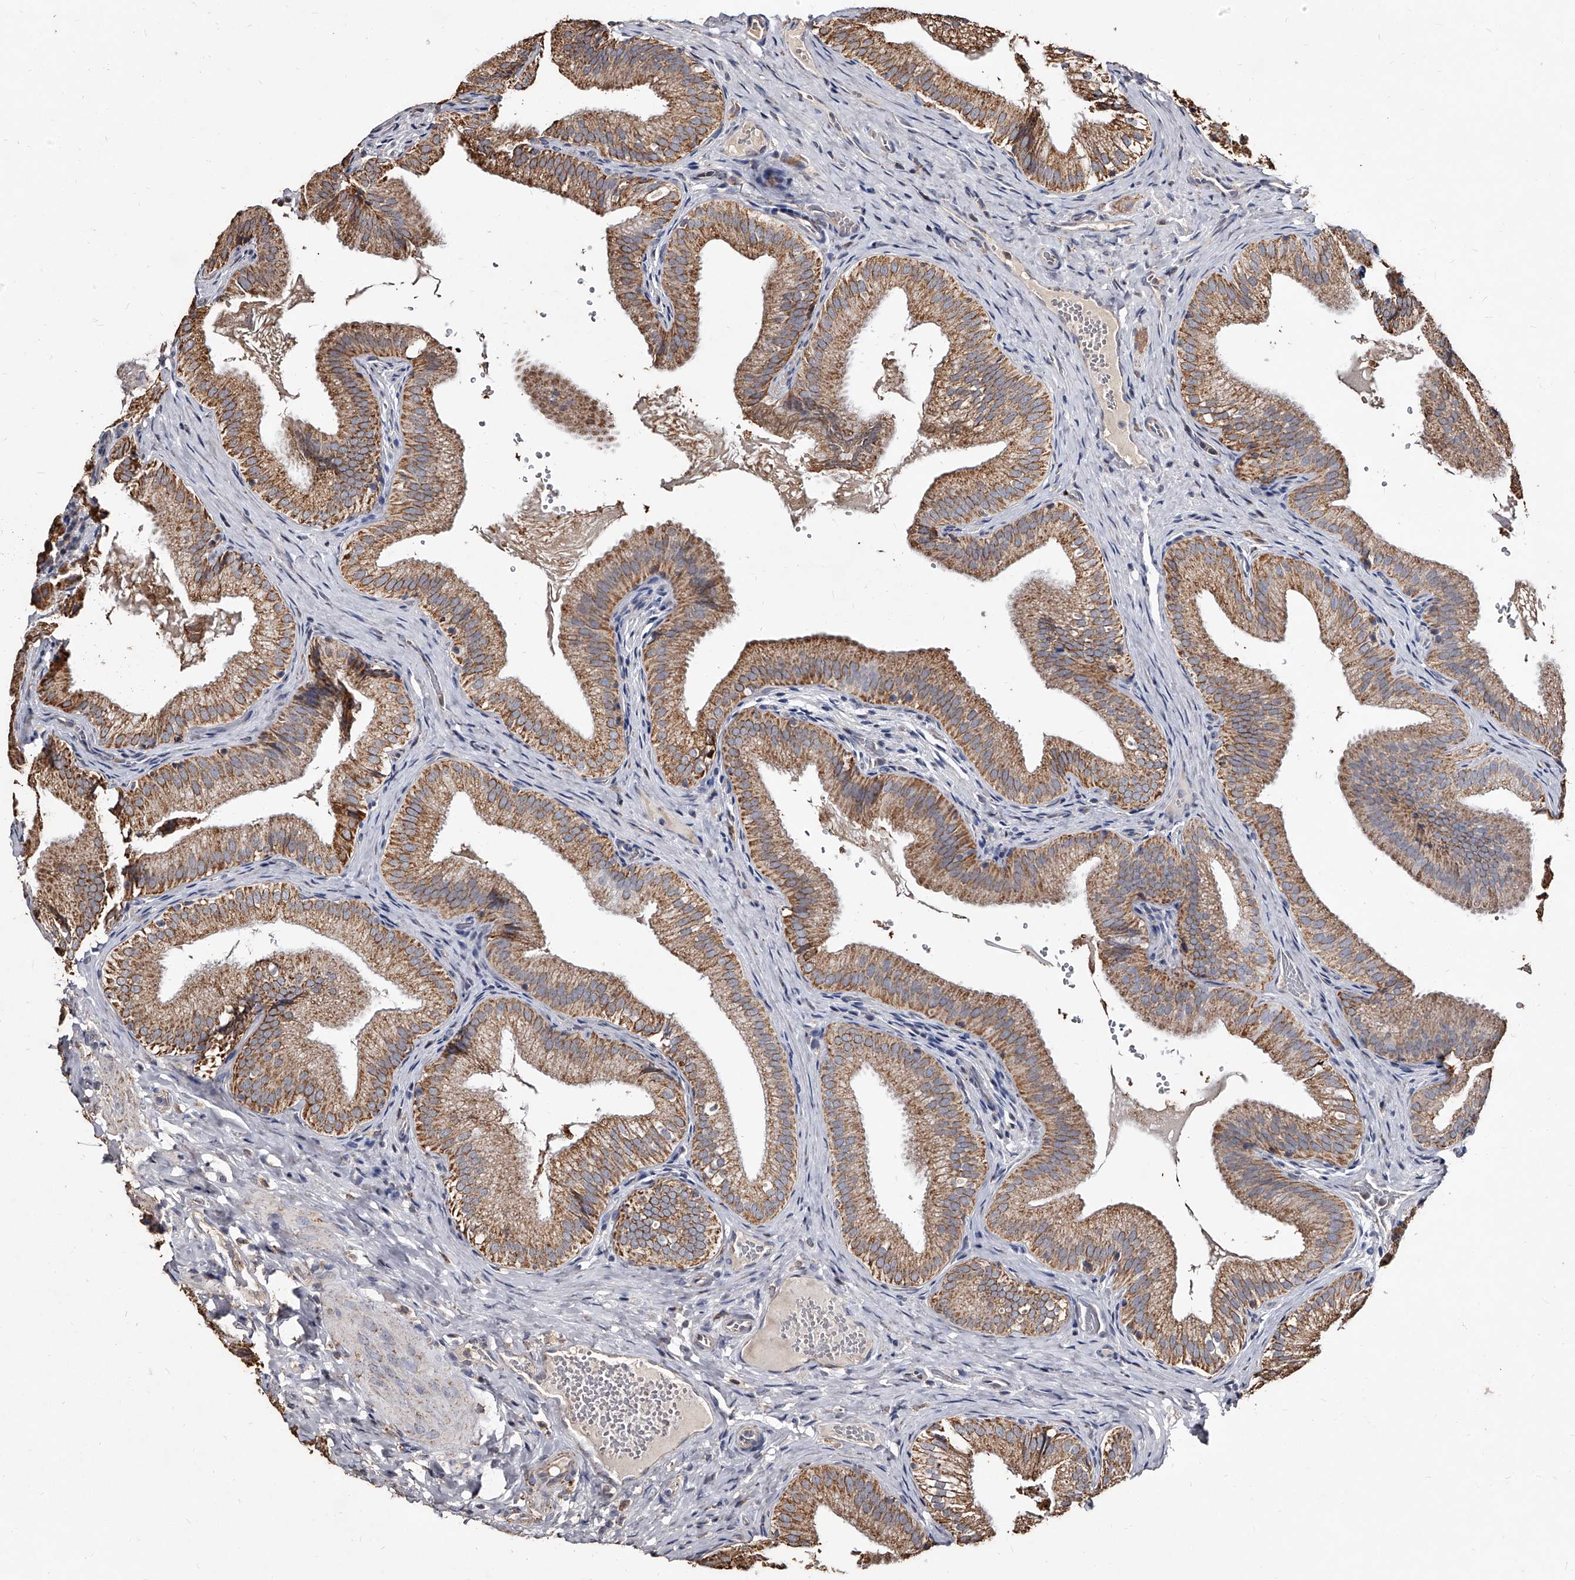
{"staining": {"intensity": "moderate", "quantity": ">75%", "location": "cytoplasmic/membranous"}, "tissue": "gallbladder", "cell_type": "Glandular cells", "image_type": "normal", "snomed": [{"axis": "morphology", "description": "Normal tissue, NOS"}, {"axis": "topography", "description": "Gallbladder"}], "caption": "Immunohistochemistry of benign gallbladder demonstrates medium levels of moderate cytoplasmic/membranous expression in about >75% of glandular cells.", "gene": "GPR183", "patient": {"sex": "female", "age": 30}}